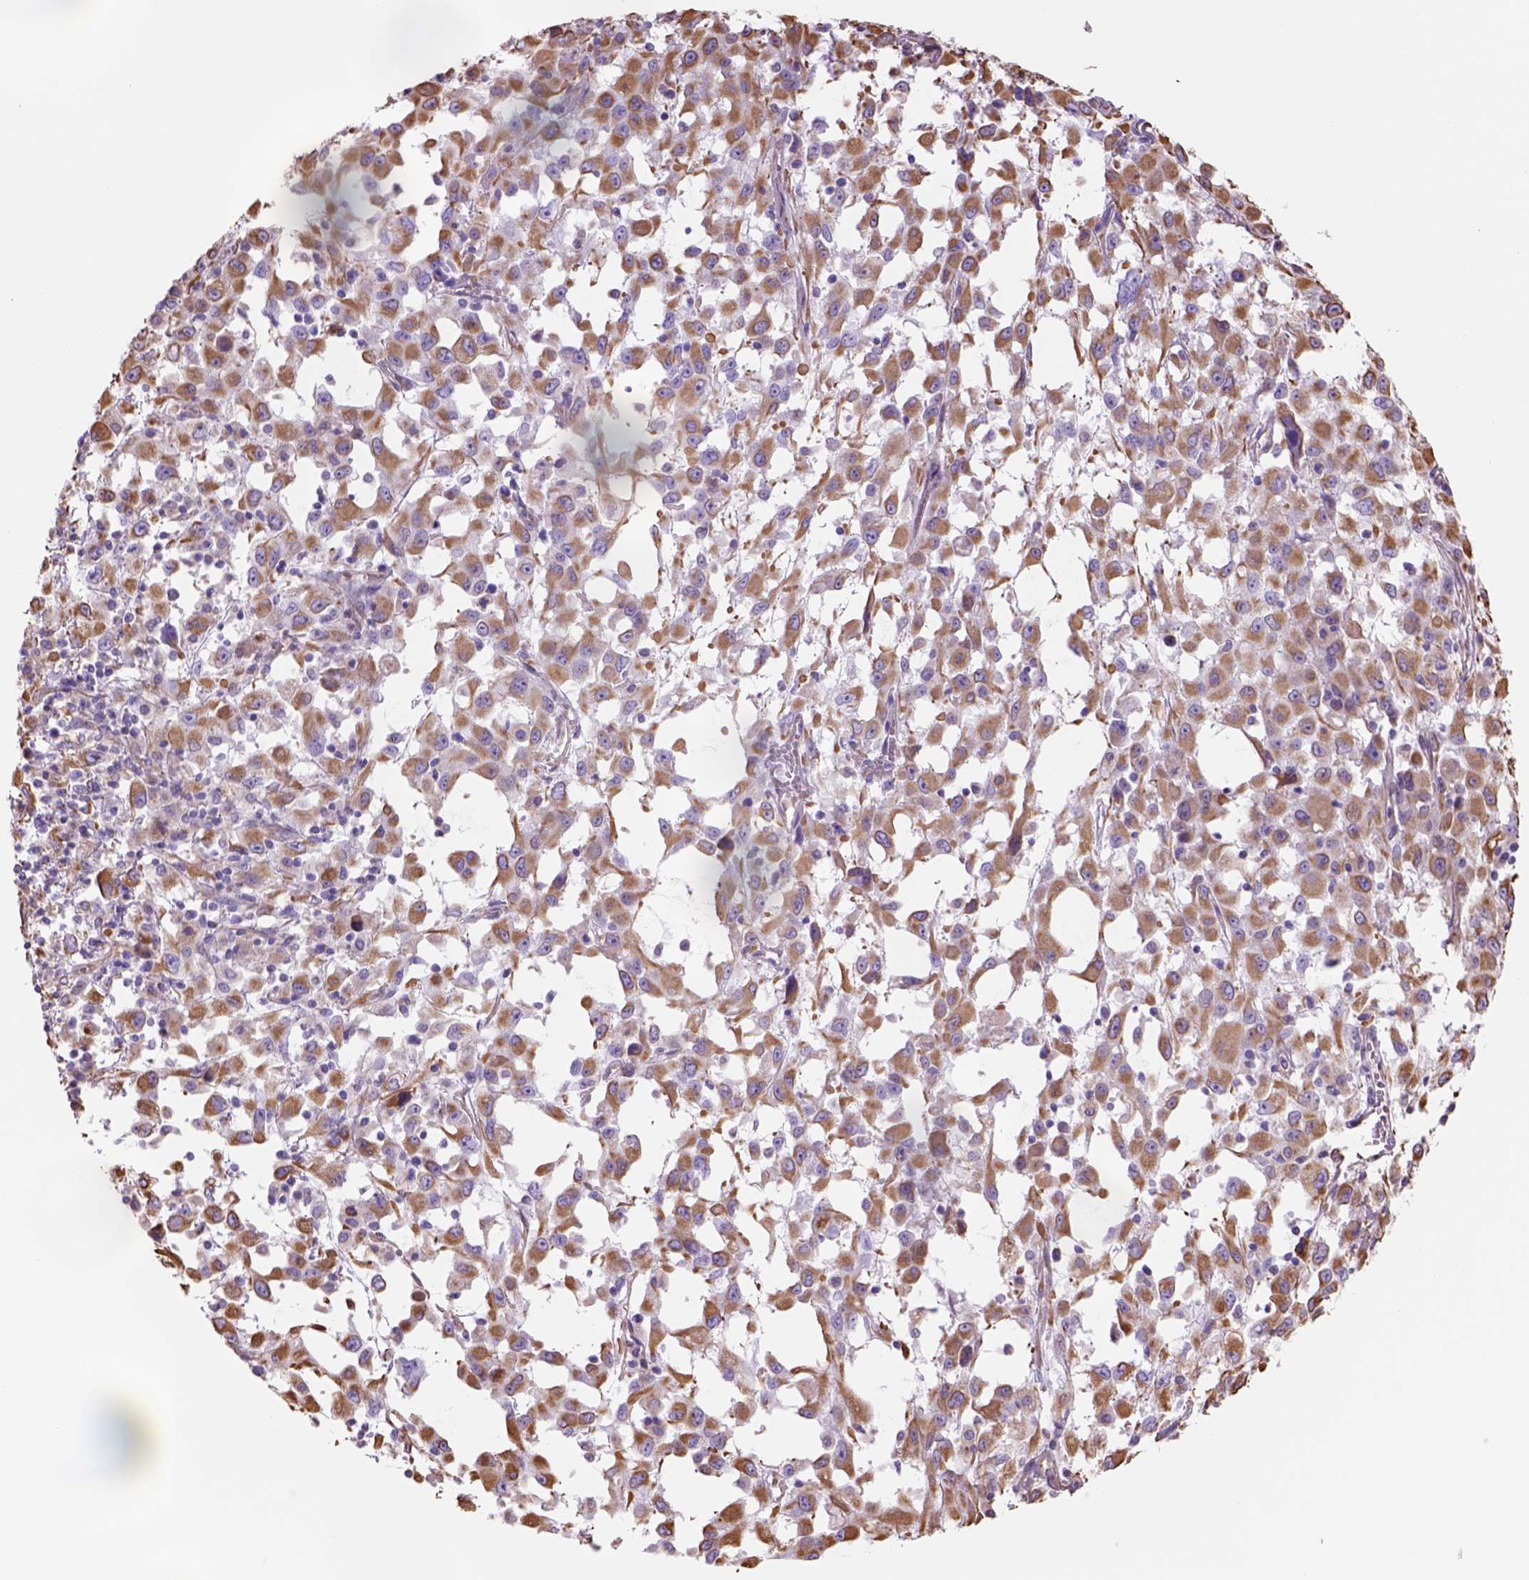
{"staining": {"intensity": "moderate", "quantity": ">75%", "location": "cytoplasmic/membranous"}, "tissue": "melanoma", "cell_type": "Tumor cells", "image_type": "cancer", "snomed": [{"axis": "morphology", "description": "Malignant melanoma, Metastatic site"}, {"axis": "topography", "description": "Soft tissue"}], "caption": "Immunohistochemistry (IHC) (DAB (3,3'-diaminobenzidine)) staining of human melanoma shows moderate cytoplasmic/membranous protein expression in approximately >75% of tumor cells.", "gene": "ZZZ3", "patient": {"sex": "male", "age": 50}}